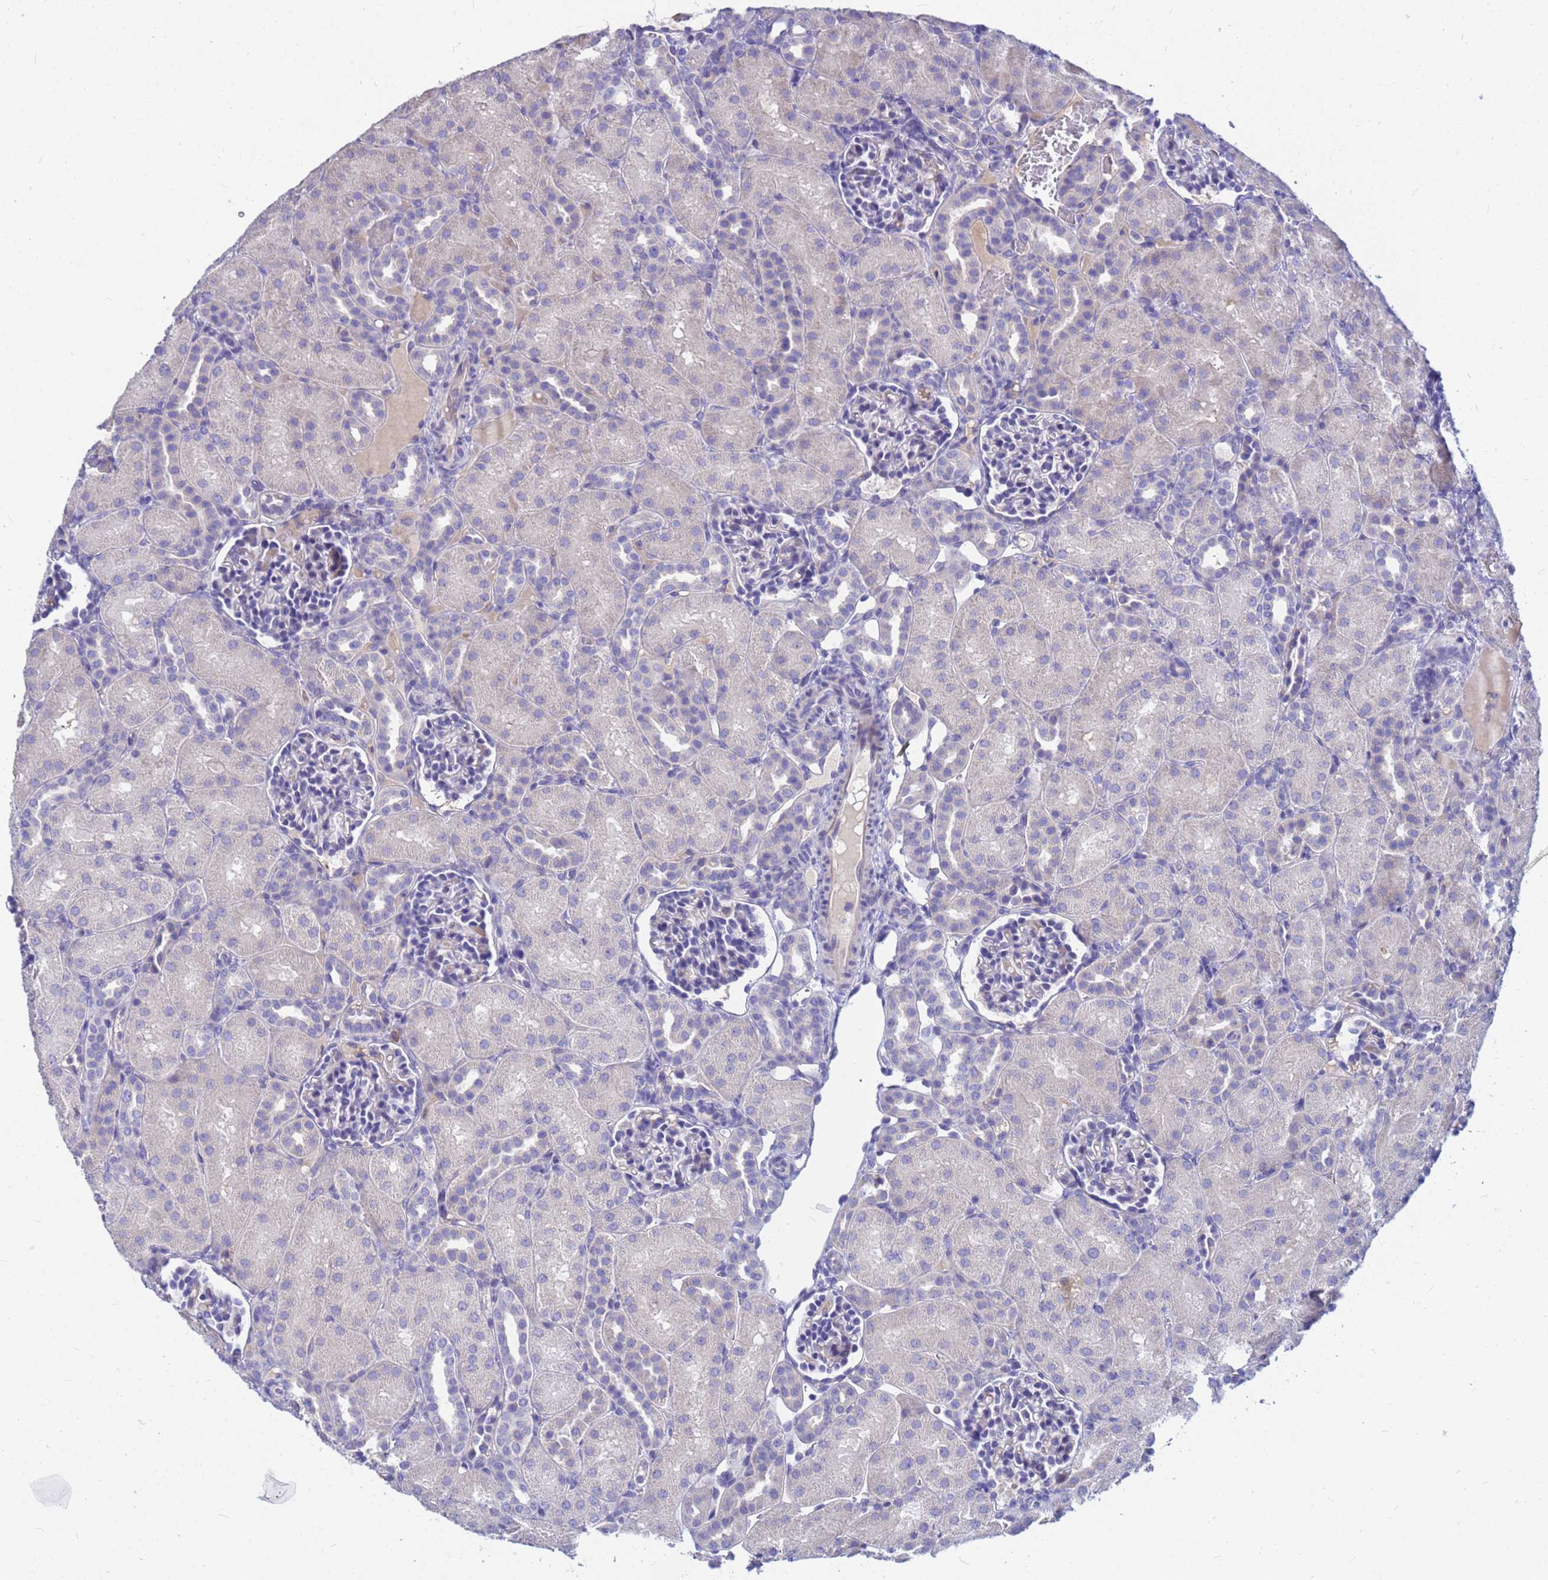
{"staining": {"intensity": "negative", "quantity": "none", "location": "none"}, "tissue": "kidney", "cell_type": "Cells in glomeruli", "image_type": "normal", "snomed": [{"axis": "morphology", "description": "Normal tissue, NOS"}, {"axis": "topography", "description": "Kidney"}], "caption": "Protein analysis of normal kidney exhibits no significant positivity in cells in glomeruli. The staining was performed using DAB (3,3'-diaminobenzidine) to visualize the protein expression in brown, while the nuclei were stained in blue with hematoxylin (Magnification: 20x).", "gene": "DPRX", "patient": {"sex": "male", "age": 1}}